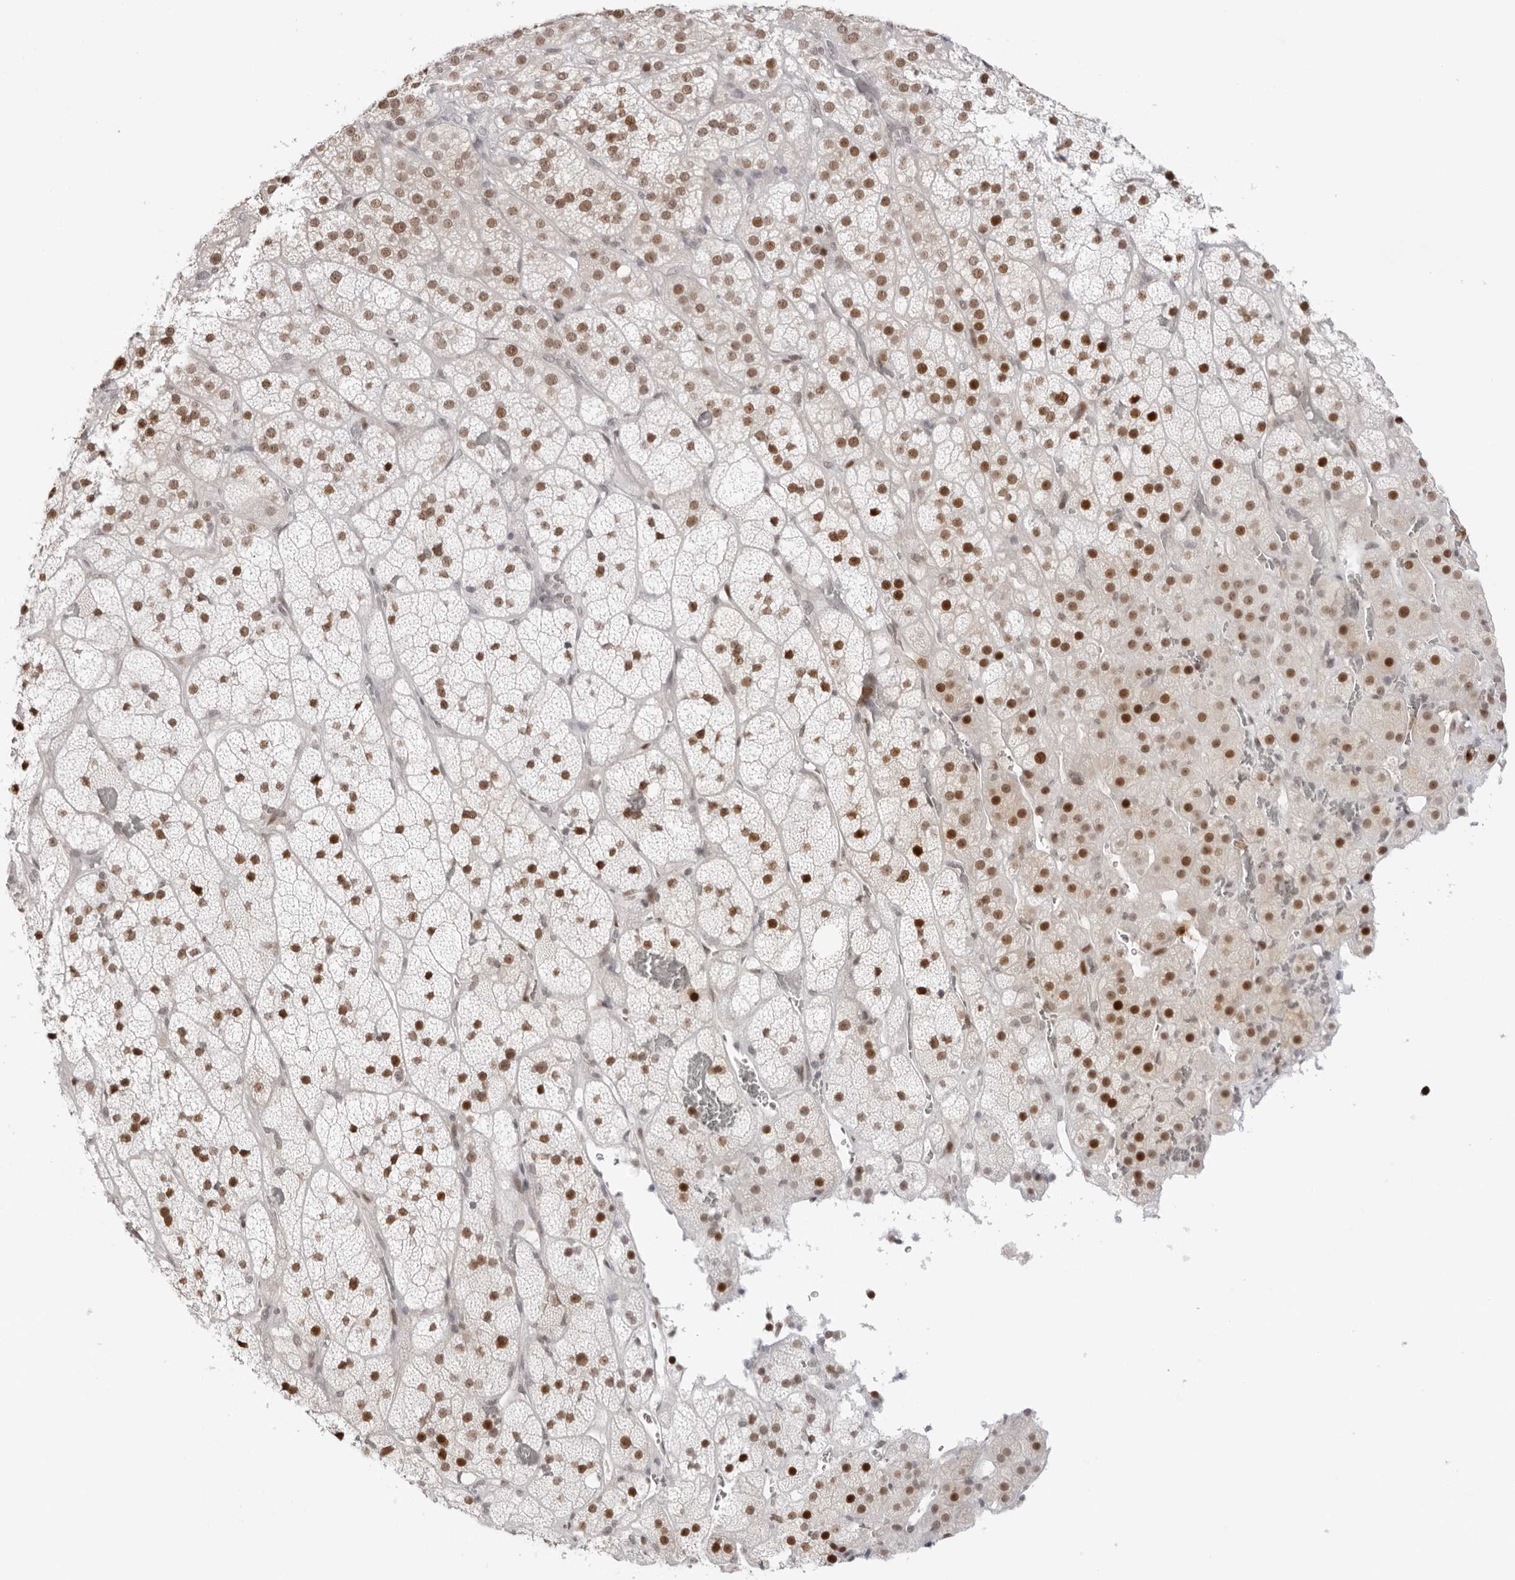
{"staining": {"intensity": "strong", "quantity": "25%-75%", "location": "nuclear"}, "tissue": "adrenal gland", "cell_type": "Glandular cells", "image_type": "normal", "snomed": [{"axis": "morphology", "description": "Normal tissue, NOS"}, {"axis": "topography", "description": "Adrenal gland"}], "caption": "Protein positivity by immunohistochemistry (IHC) reveals strong nuclear positivity in about 25%-75% of glandular cells in benign adrenal gland.", "gene": "RNF146", "patient": {"sex": "male", "age": 57}}